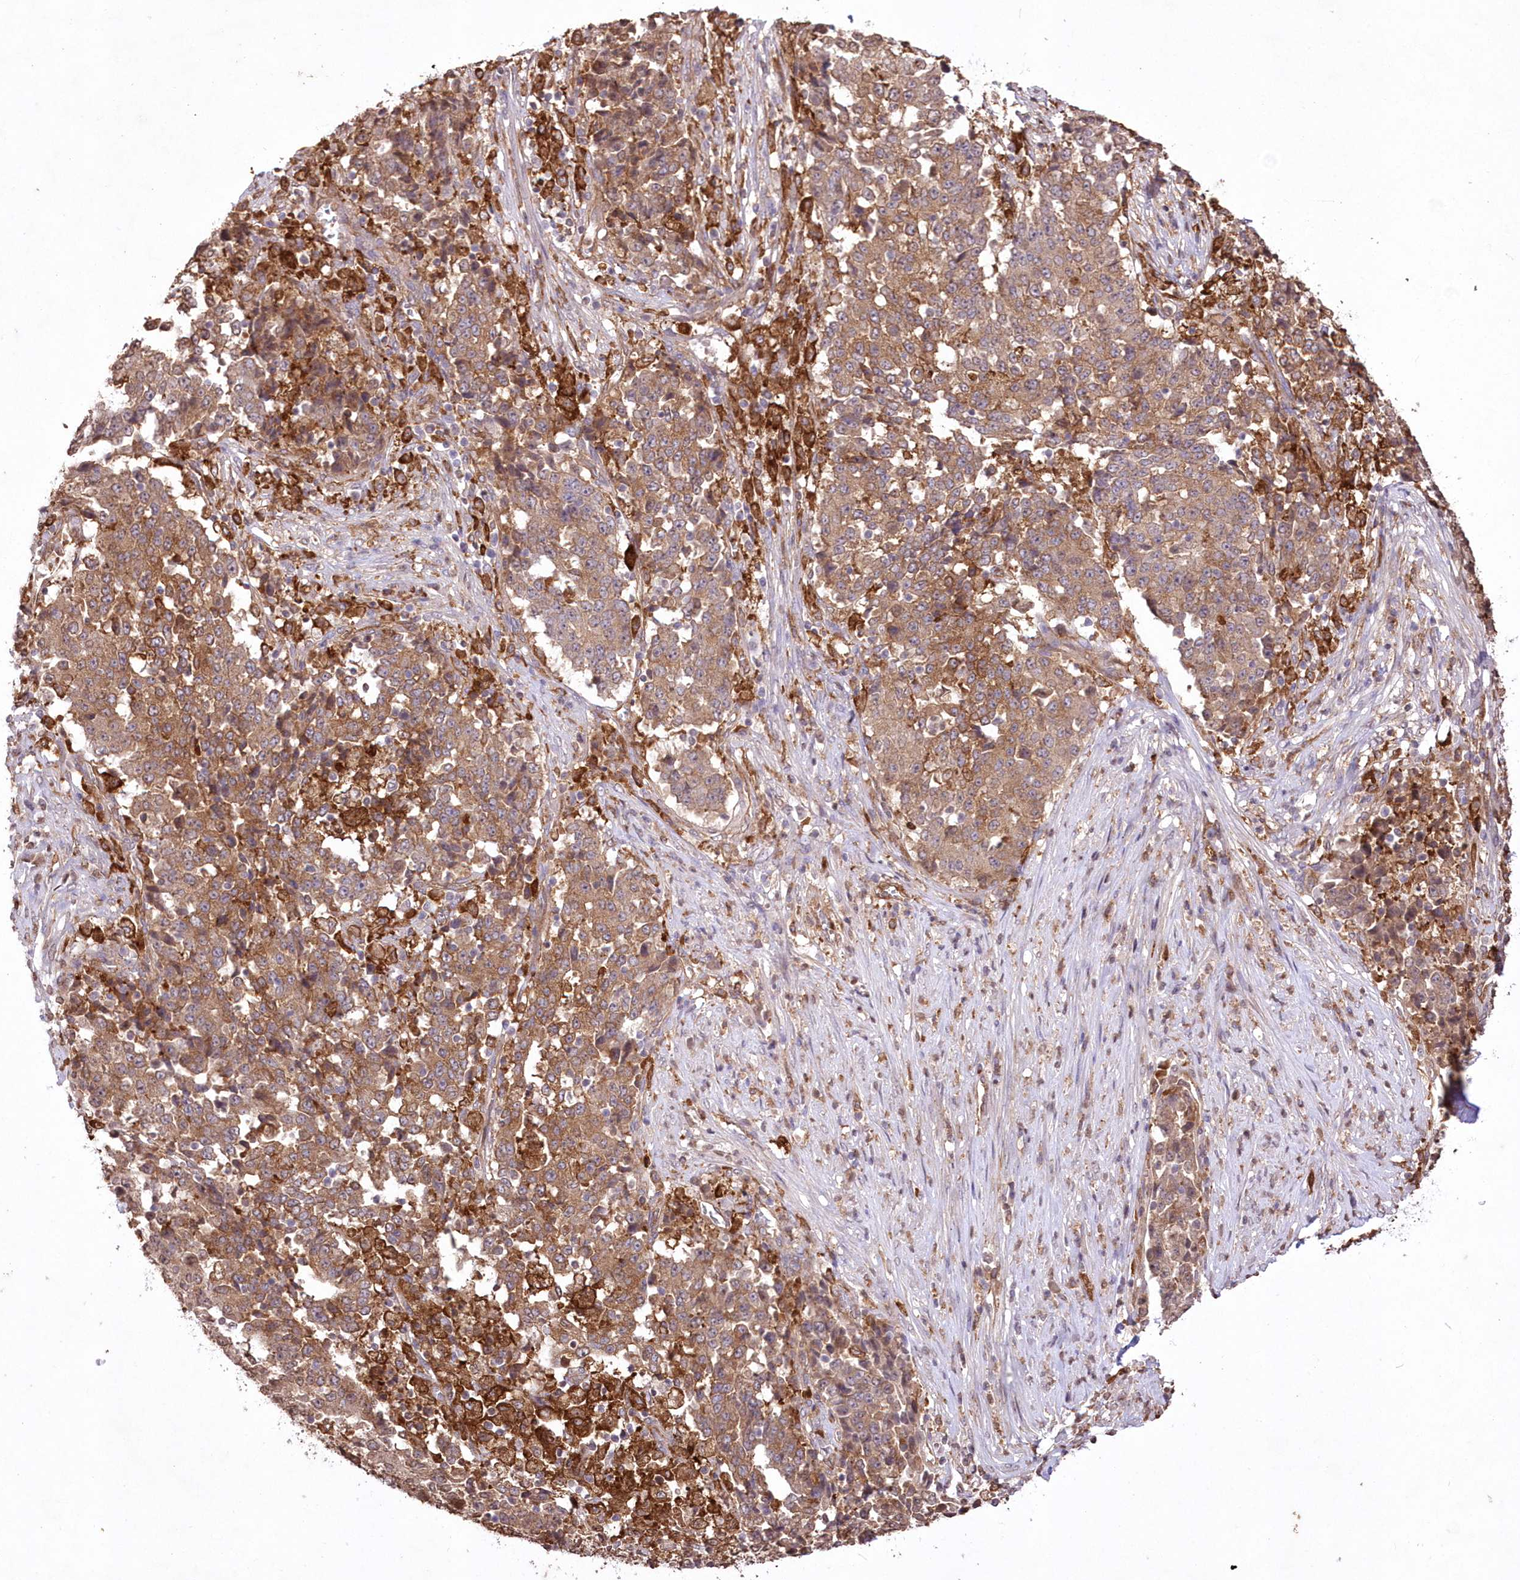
{"staining": {"intensity": "moderate", "quantity": ">75%", "location": "cytoplasmic/membranous"}, "tissue": "stomach cancer", "cell_type": "Tumor cells", "image_type": "cancer", "snomed": [{"axis": "morphology", "description": "Adenocarcinoma, NOS"}, {"axis": "topography", "description": "Stomach"}], "caption": "Approximately >75% of tumor cells in adenocarcinoma (stomach) exhibit moderate cytoplasmic/membranous protein expression as visualized by brown immunohistochemical staining.", "gene": "FCHO2", "patient": {"sex": "male", "age": 59}}